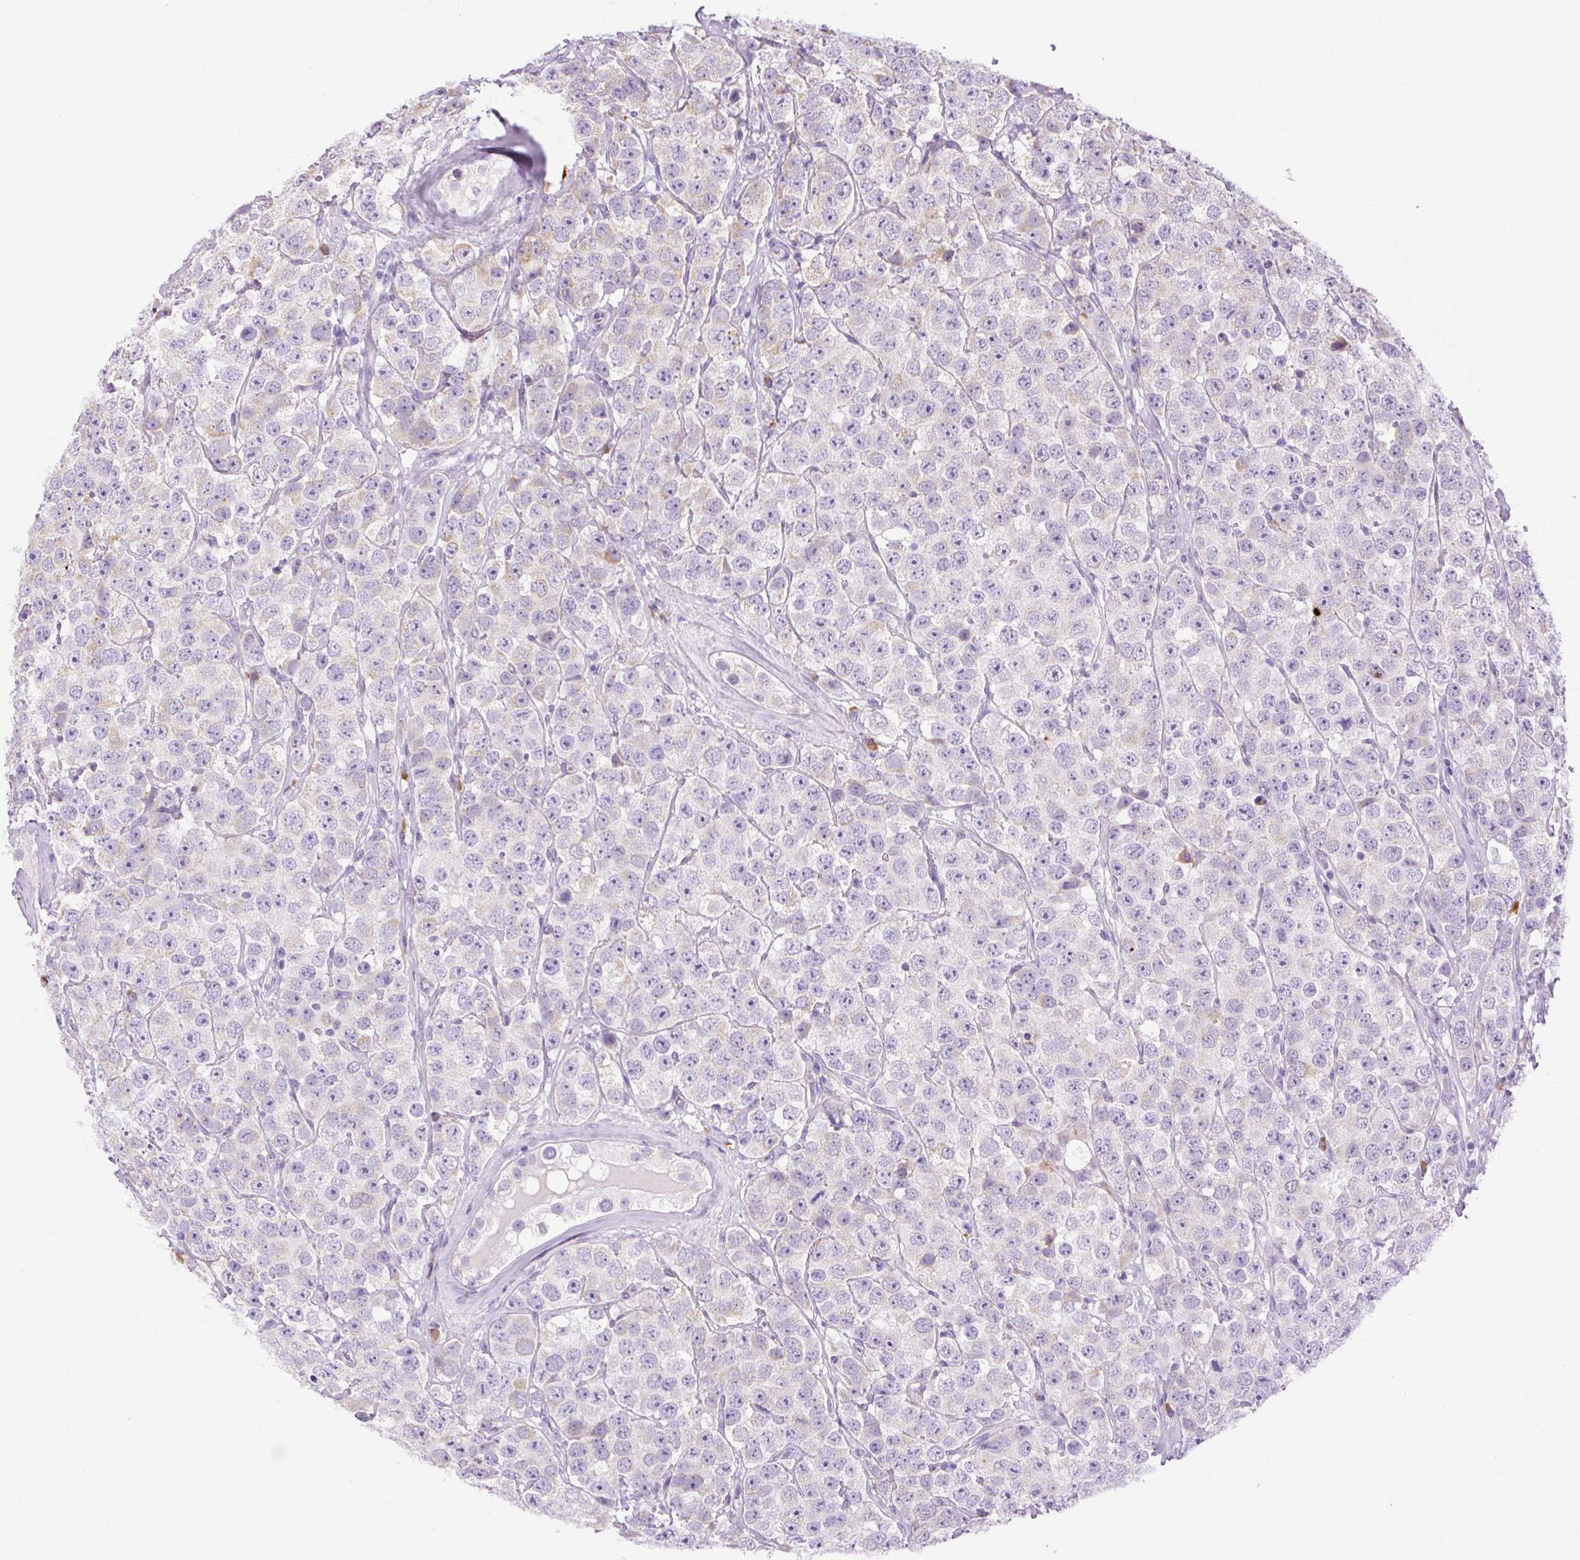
{"staining": {"intensity": "negative", "quantity": "none", "location": "none"}, "tissue": "testis cancer", "cell_type": "Tumor cells", "image_type": "cancer", "snomed": [{"axis": "morphology", "description": "Seminoma, NOS"}, {"axis": "topography", "description": "Testis"}], "caption": "An image of testis cancer stained for a protein demonstrates no brown staining in tumor cells.", "gene": "SYBU", "patient": {"sex": "male", "age": 28}}